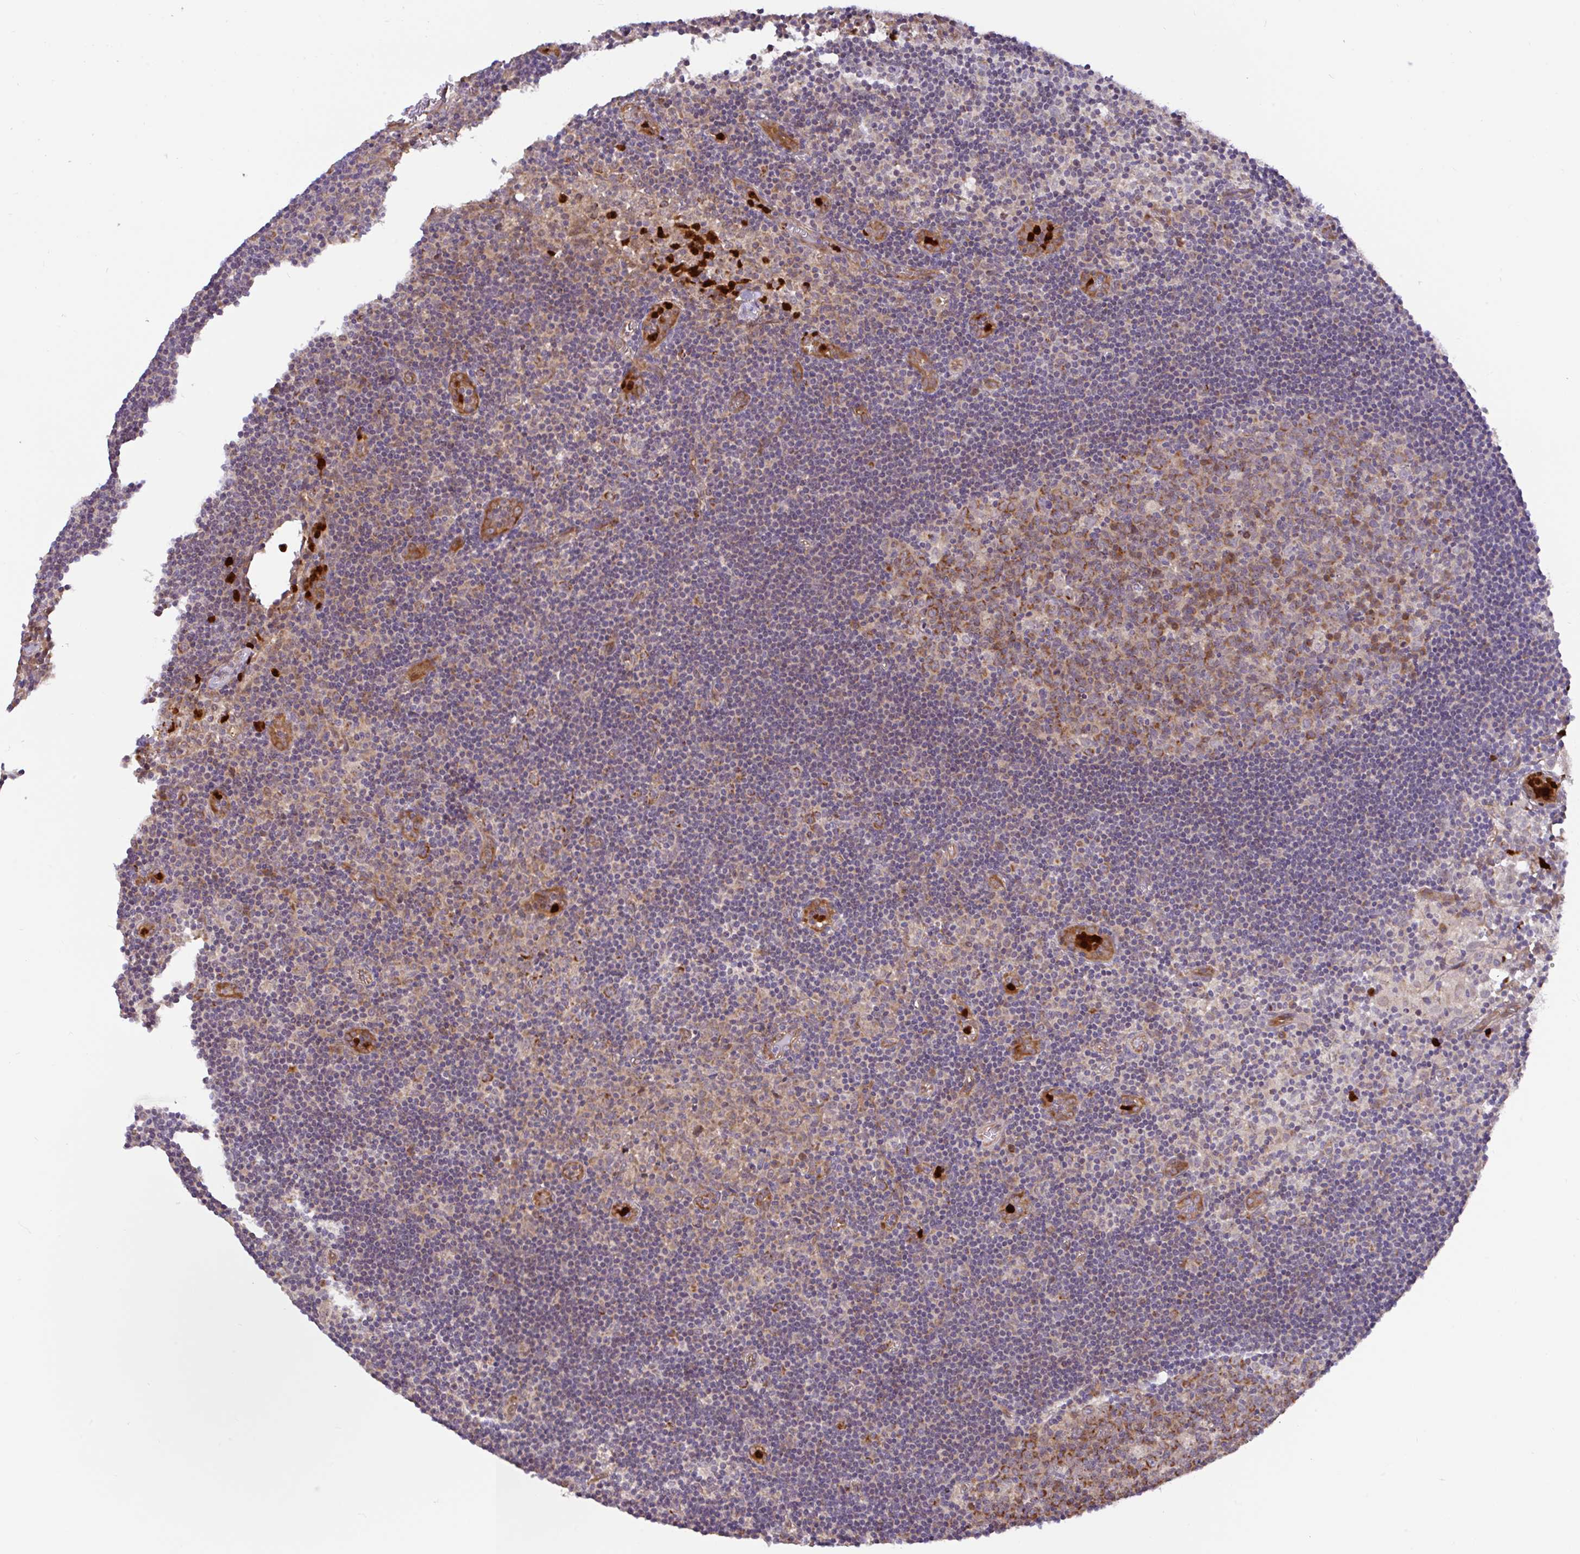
{"staining": {"intensity": "moderate", "quantity": "25%-75%", "location": "cytoplasmic/membranous"}, "tissue": "lymph node", "cell_type": "Germinal center cells", "image_type": "normal", "snomed": [{"axis": "morphology", "description": "Normal tissue, NOS"}, {"axis": "topography", "description": "Lymph node"}], "caption": "Normal lymph node reveals moderate cytoplasmic/membranous positivity in approximately 25%-75% of germinal center cells, visualized by immunohistochemistry. The protein is shown in brown color, while the nuclei are stained blue.", "gene": "DLEU7", "patient": {"sex": "female", "age": 45}}